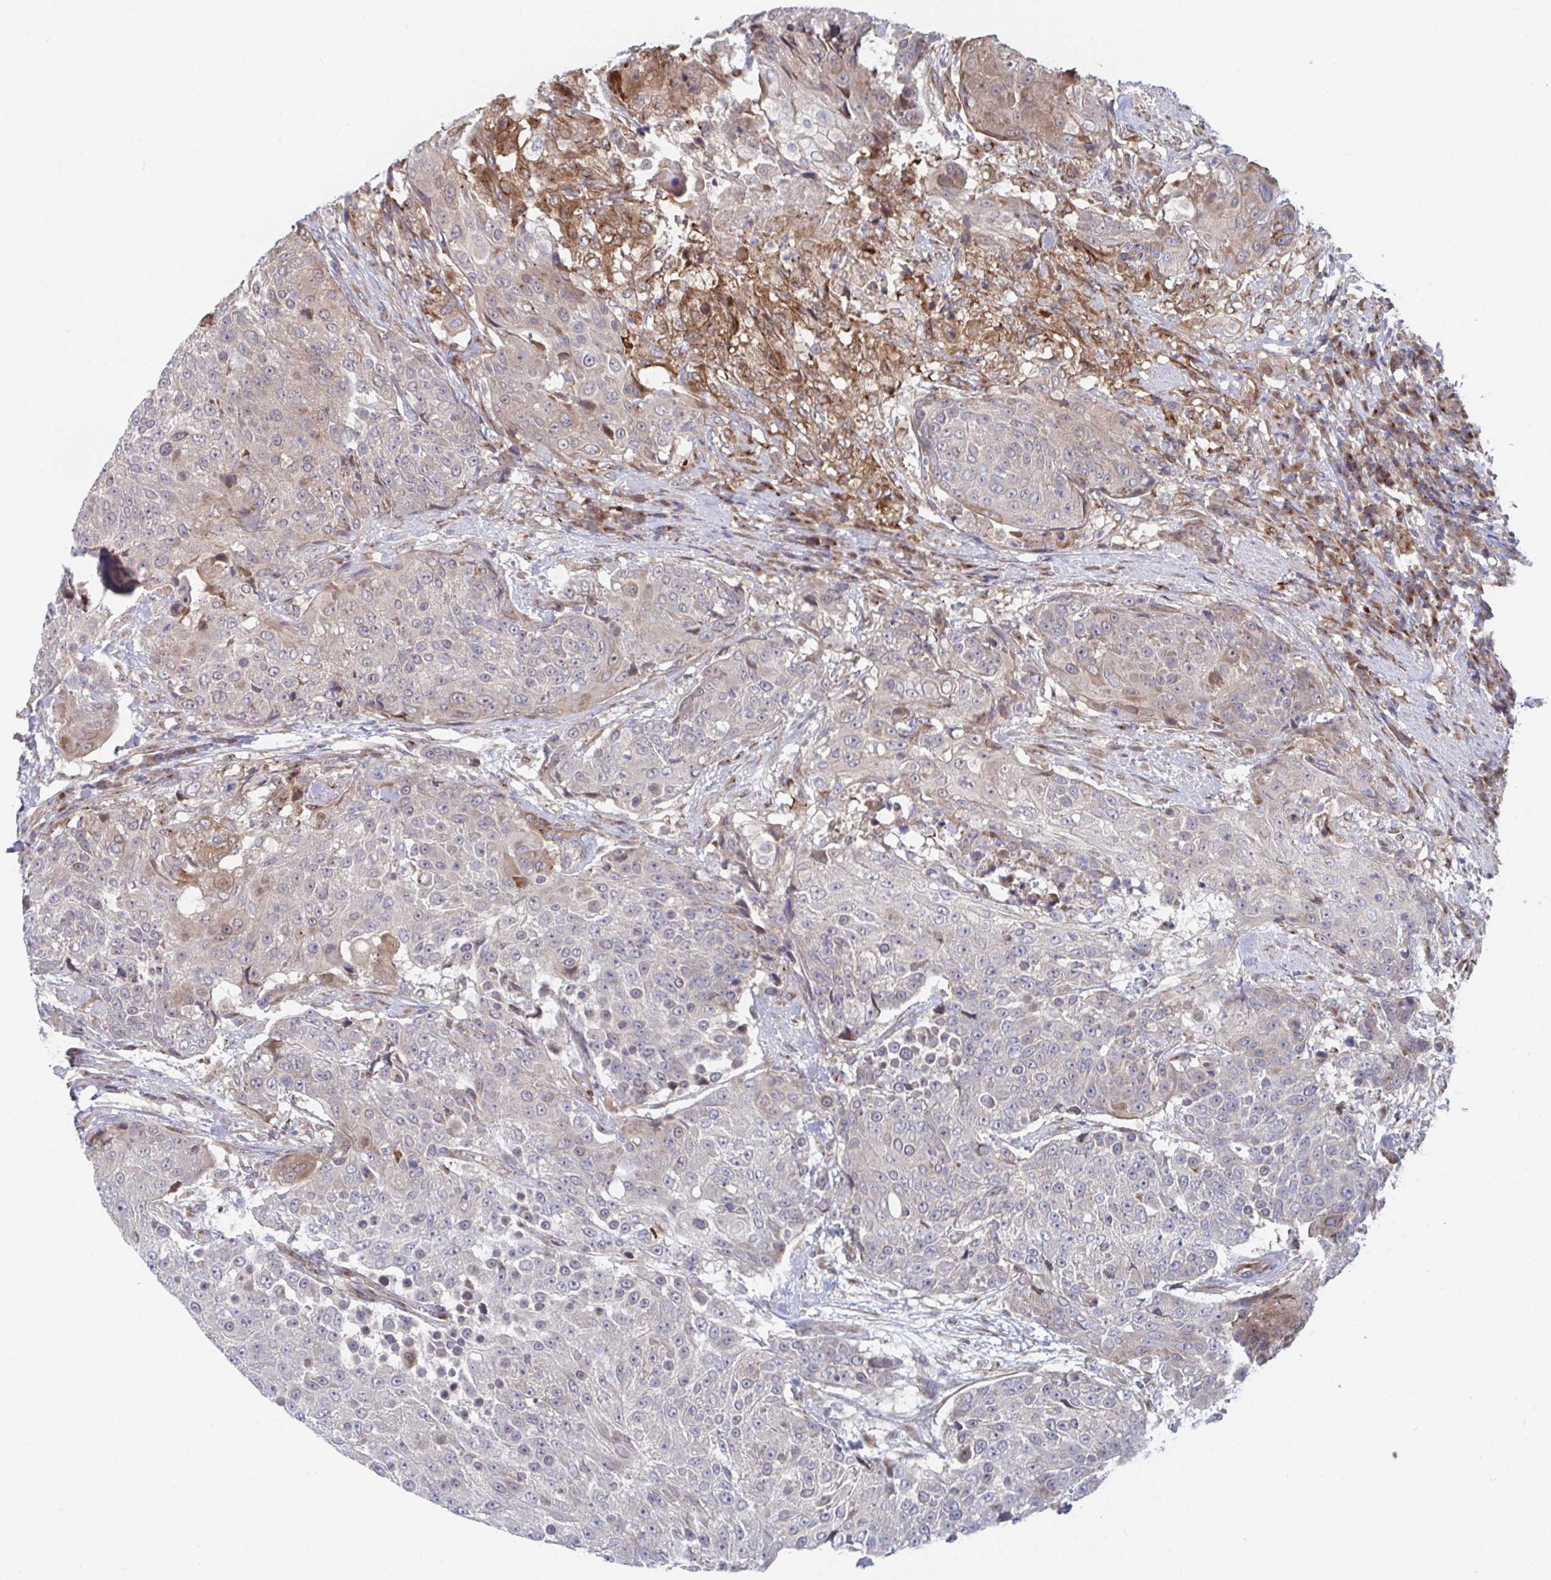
{"staining": {"intensity": "weak", "quantity": "<25%", "location": "cytoplasmic/membranous"}, "tissue": "urothelial cancer", "cell_type": "Tumor cells", "image_type": "cancer", "snomed": [{"axis": "morphology", "description": "Urothelial carcinoma, High grade"}, {"axis": "topography", "description": "Urinary bladder"}], "caption": "IHC histopathology image of urothelial carcinoma (high-grade) stained for a protein (brown), which demonstrates no expression in tumor cells. The staining is performed using DAB (3,3'-diaminobenzidine) brown chromogen with nuclei counter-stained in using hematoxylin.", "gene": "FJX1", "patient": {"sex": "female", "age": 63}}